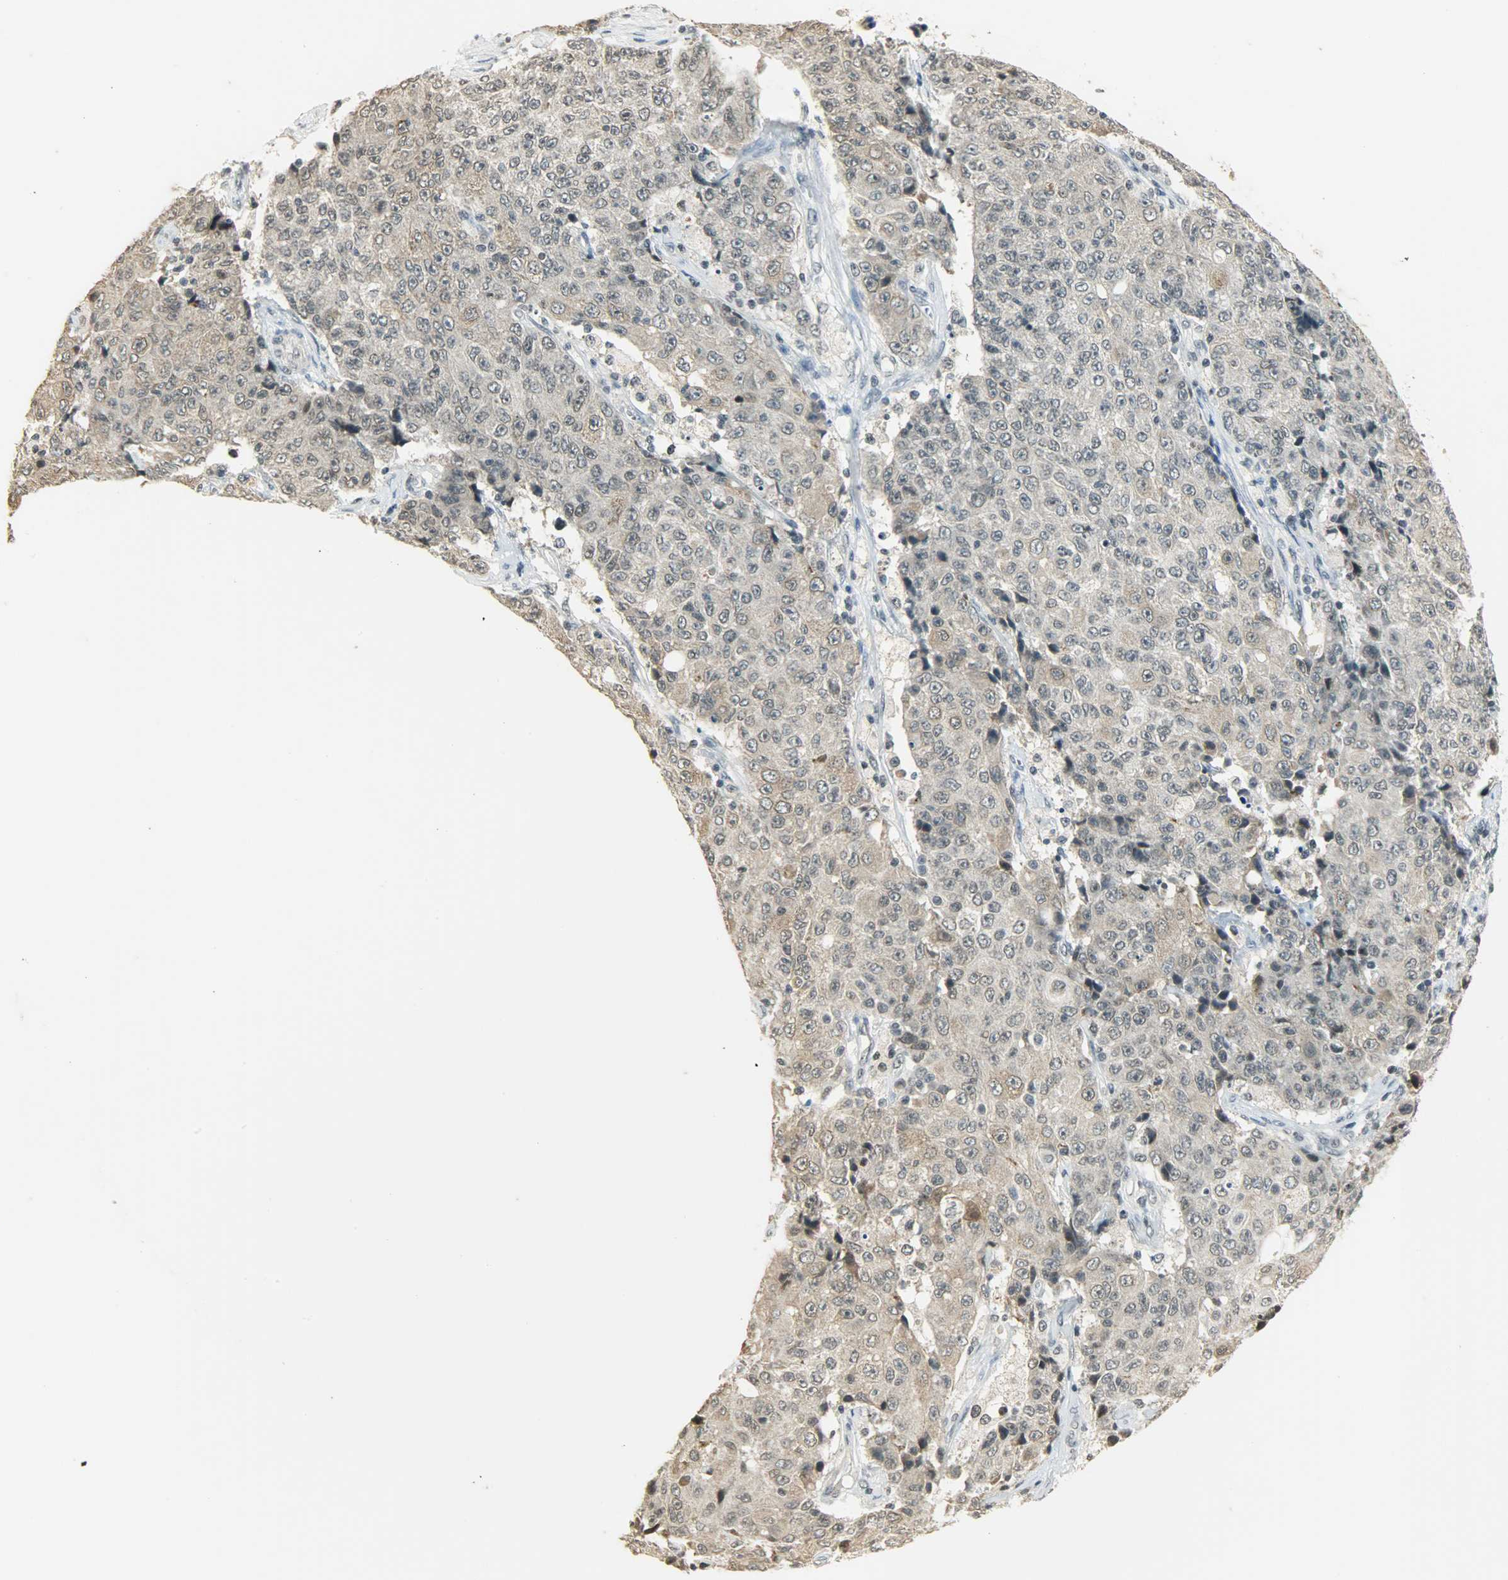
{"staining": {"intensity": "weak", "quantity": "25%-75%", "location": "cytoplasmic/membranous"}, "tissue": "ovarian cancer", "cell_type": "Tumor cells", "image_type": "cancer", "snomed": [{"axis": "morphology", "description": "Carcinoma, endometroid"}, {"axis": "topography", "description": "Ovary"}], "caption": "This is a photomicrograph of immunohistochemistry (IHC) staining of endometroid carcinoma (ovarian), which shows weak positivity in the cytoplasmic/membranous of tumor cells.", "gene": "SMARCA5", "patient": {"sex": "female", "age": 42}}